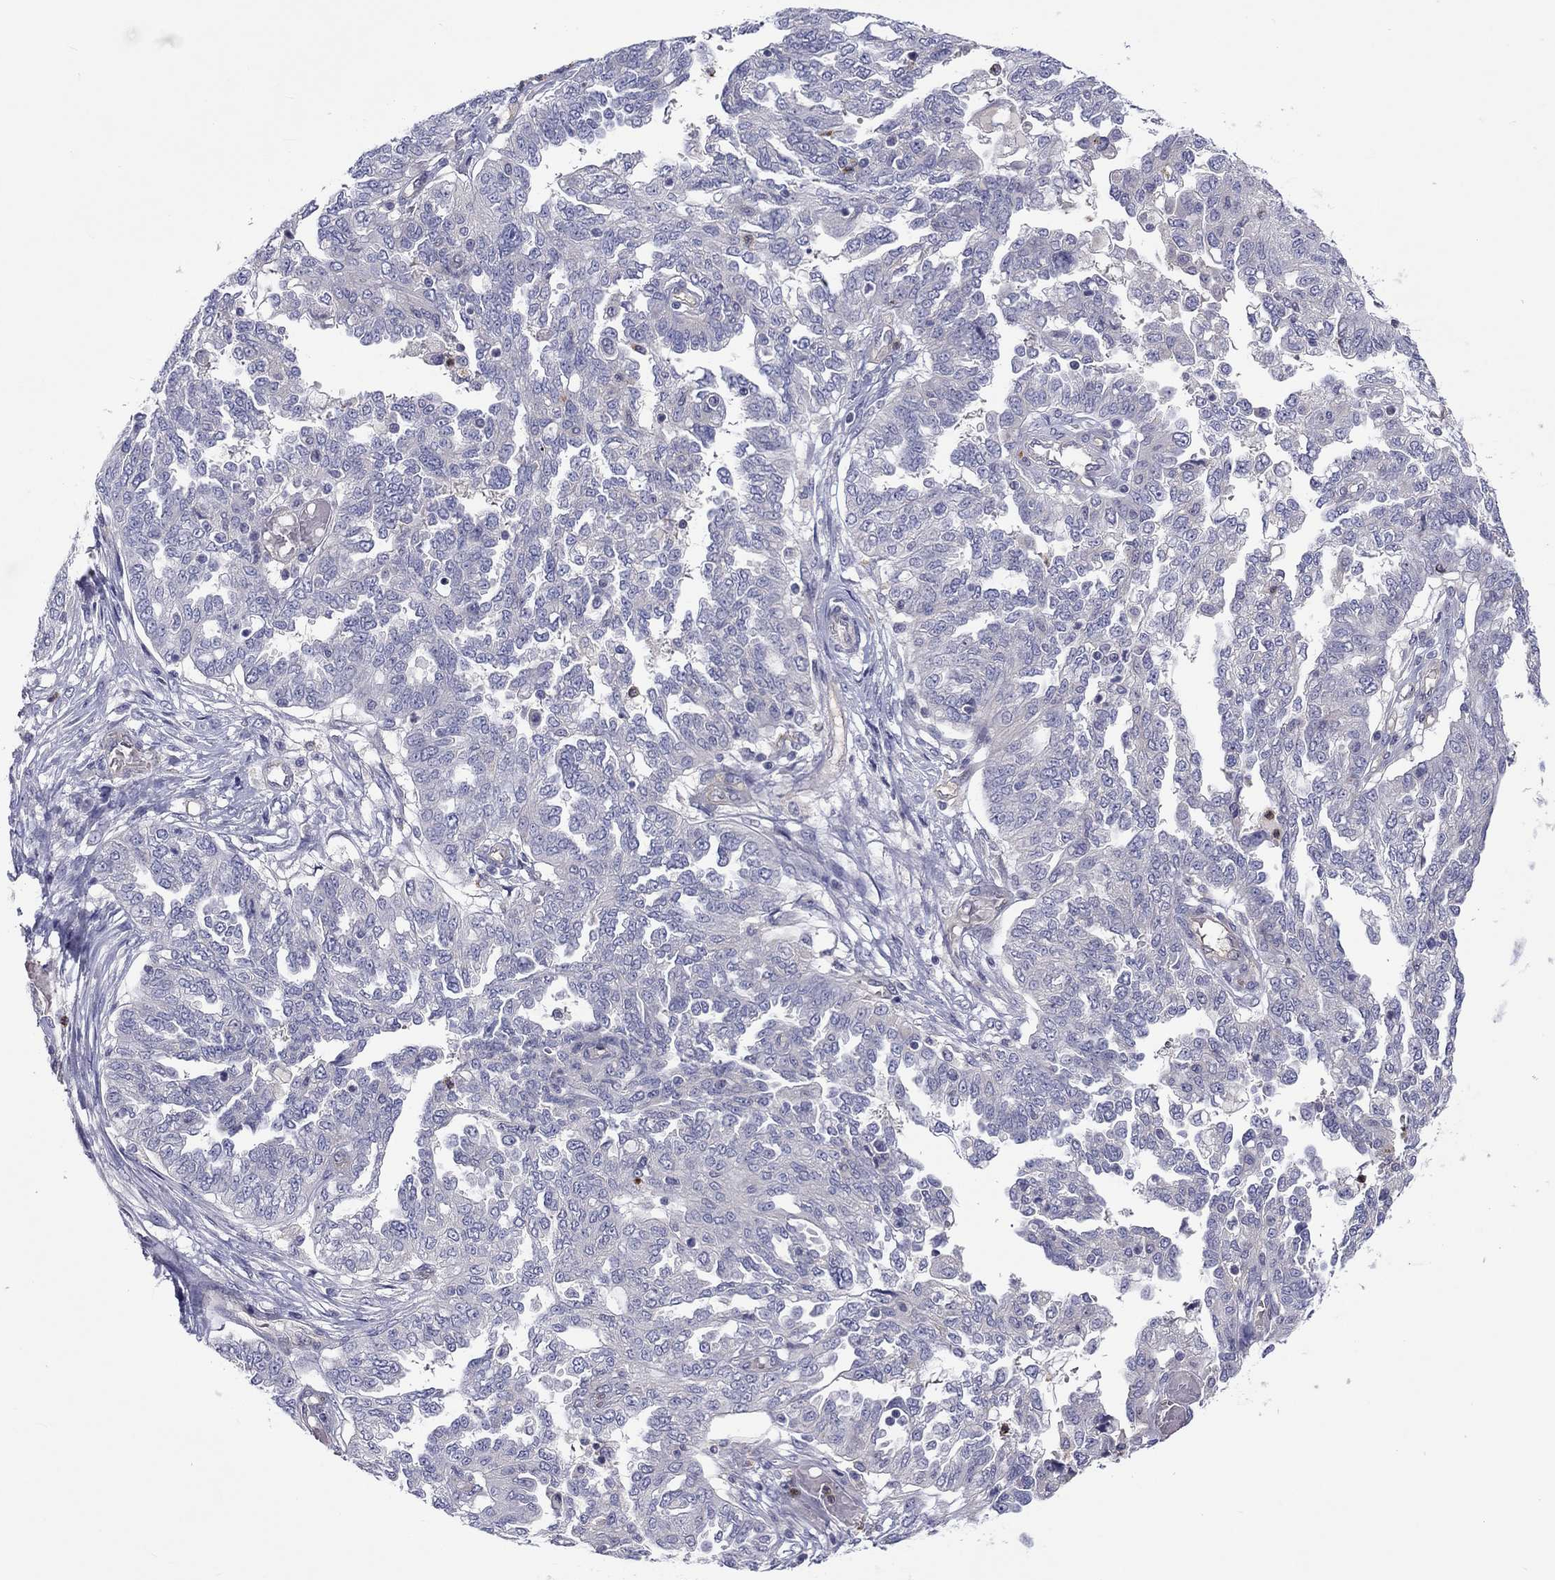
{"staining": {"intensity": "negative", "quantity": "none", "location": "none"}, "tissue": "ovarian cancer", "cell_type": "Tumor cells", "image_type": "cancer", "snomed": [{"axis": "morphology", "description": "Cystadenocarcinoma, serous, NOS"}, {"axis": "topography", "description": "Ovary"}], "caption": "Human ovarian serous cystadenocarcinoma stained for a protein using immunohistochemistry (IHC) displays no staining in tumor cells.", "gene": "ABCG4", "patient": {"sex": "female", "age": 67}}